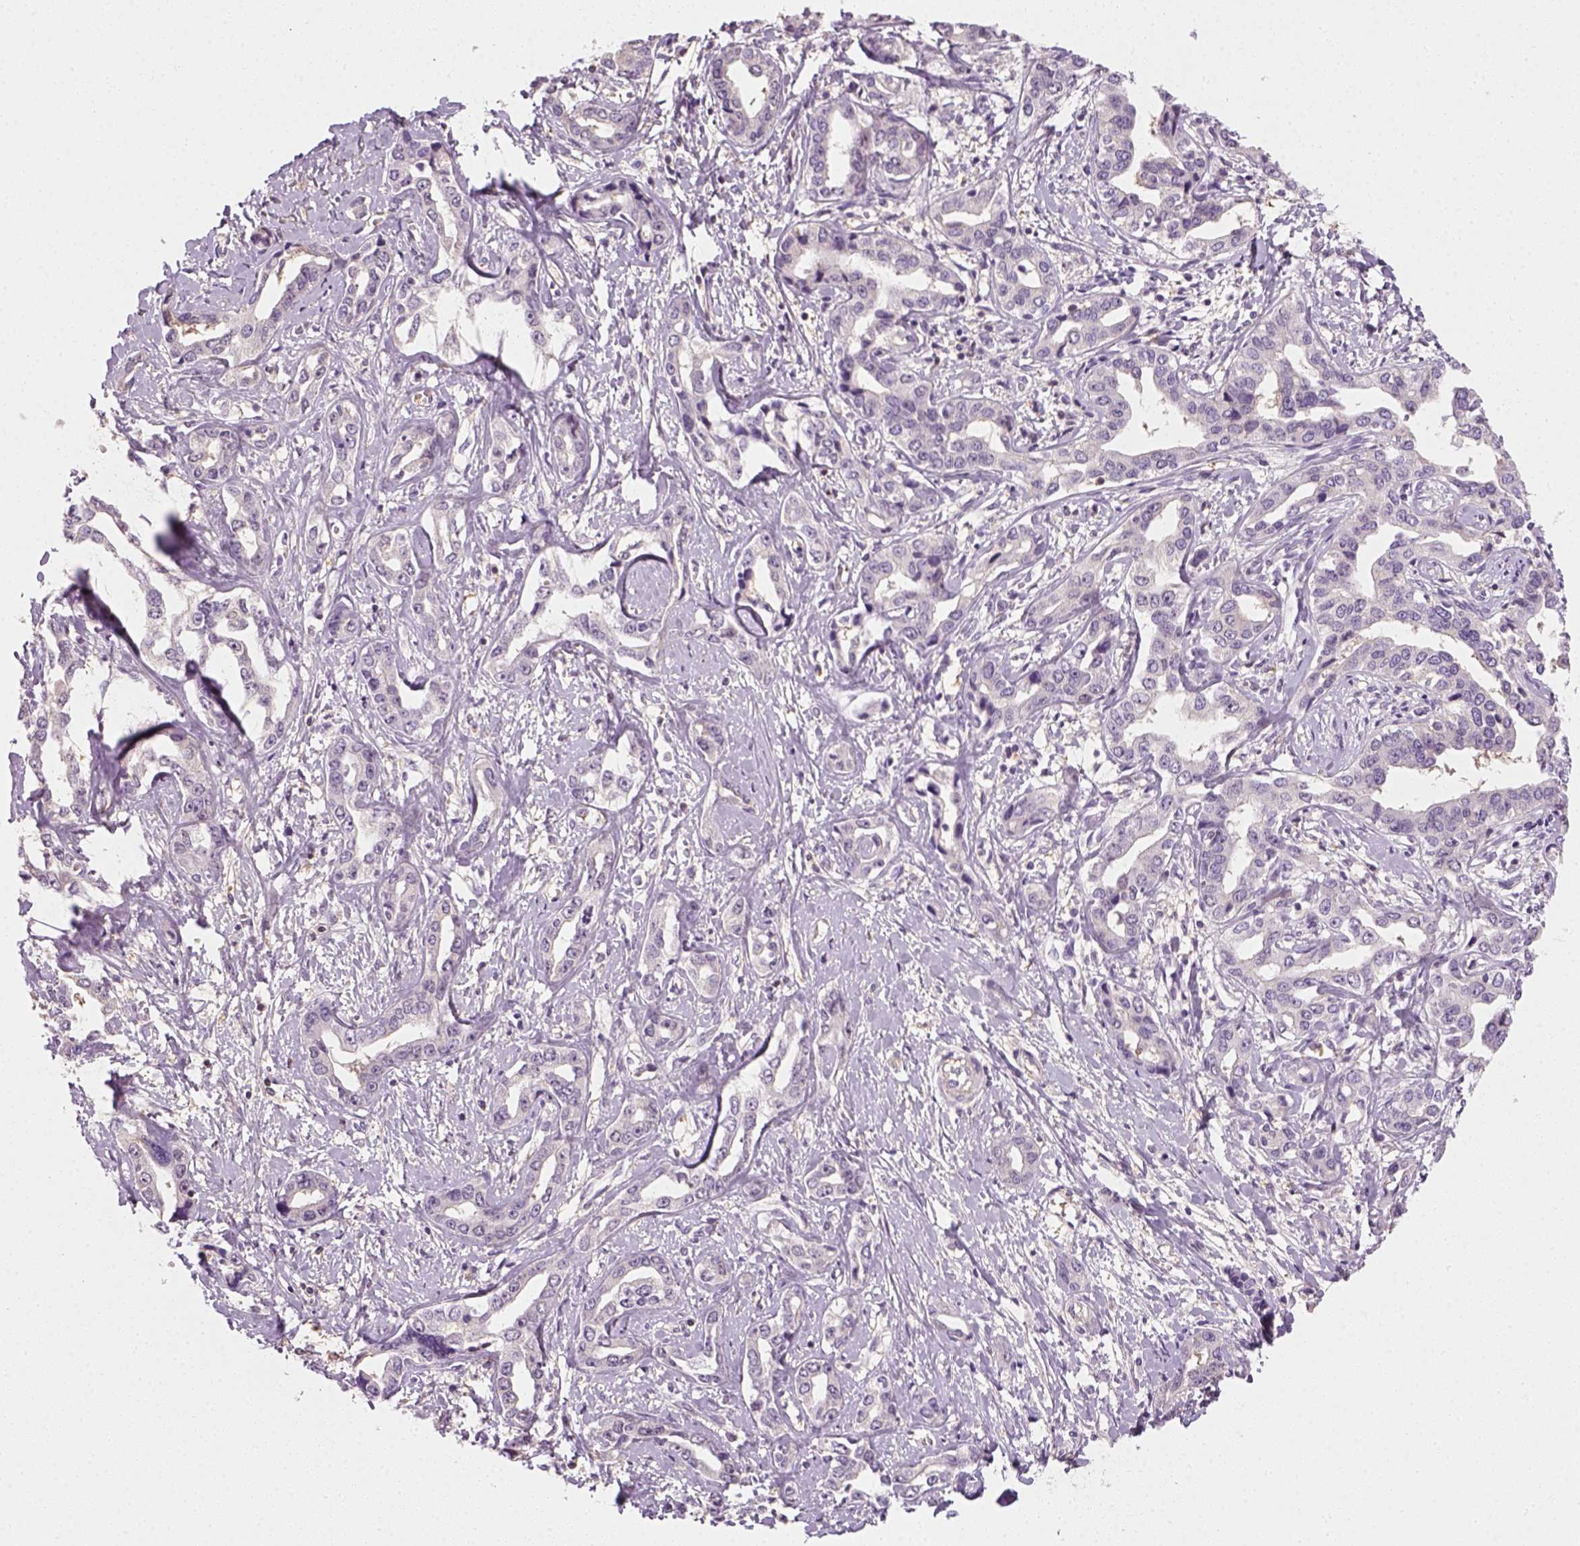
{"staining": {"intensity": "negative", "quantity": "none", "location": "none"}, "tissue": "liver cancer", "cell_type": "Tumor cells", "image_type": "cancer", "snomed": [{"axis": "morphology", "description": "Cholangiocarcinoma"}, {"axis": "topography", "description": "Liver"}], "caption": "IHC of human liver cancer (cholangiocarcinoma) reveals no staining in tumor cells.", "gene": "EPHB1", "patient": {"sex": "male", "age": 59}}